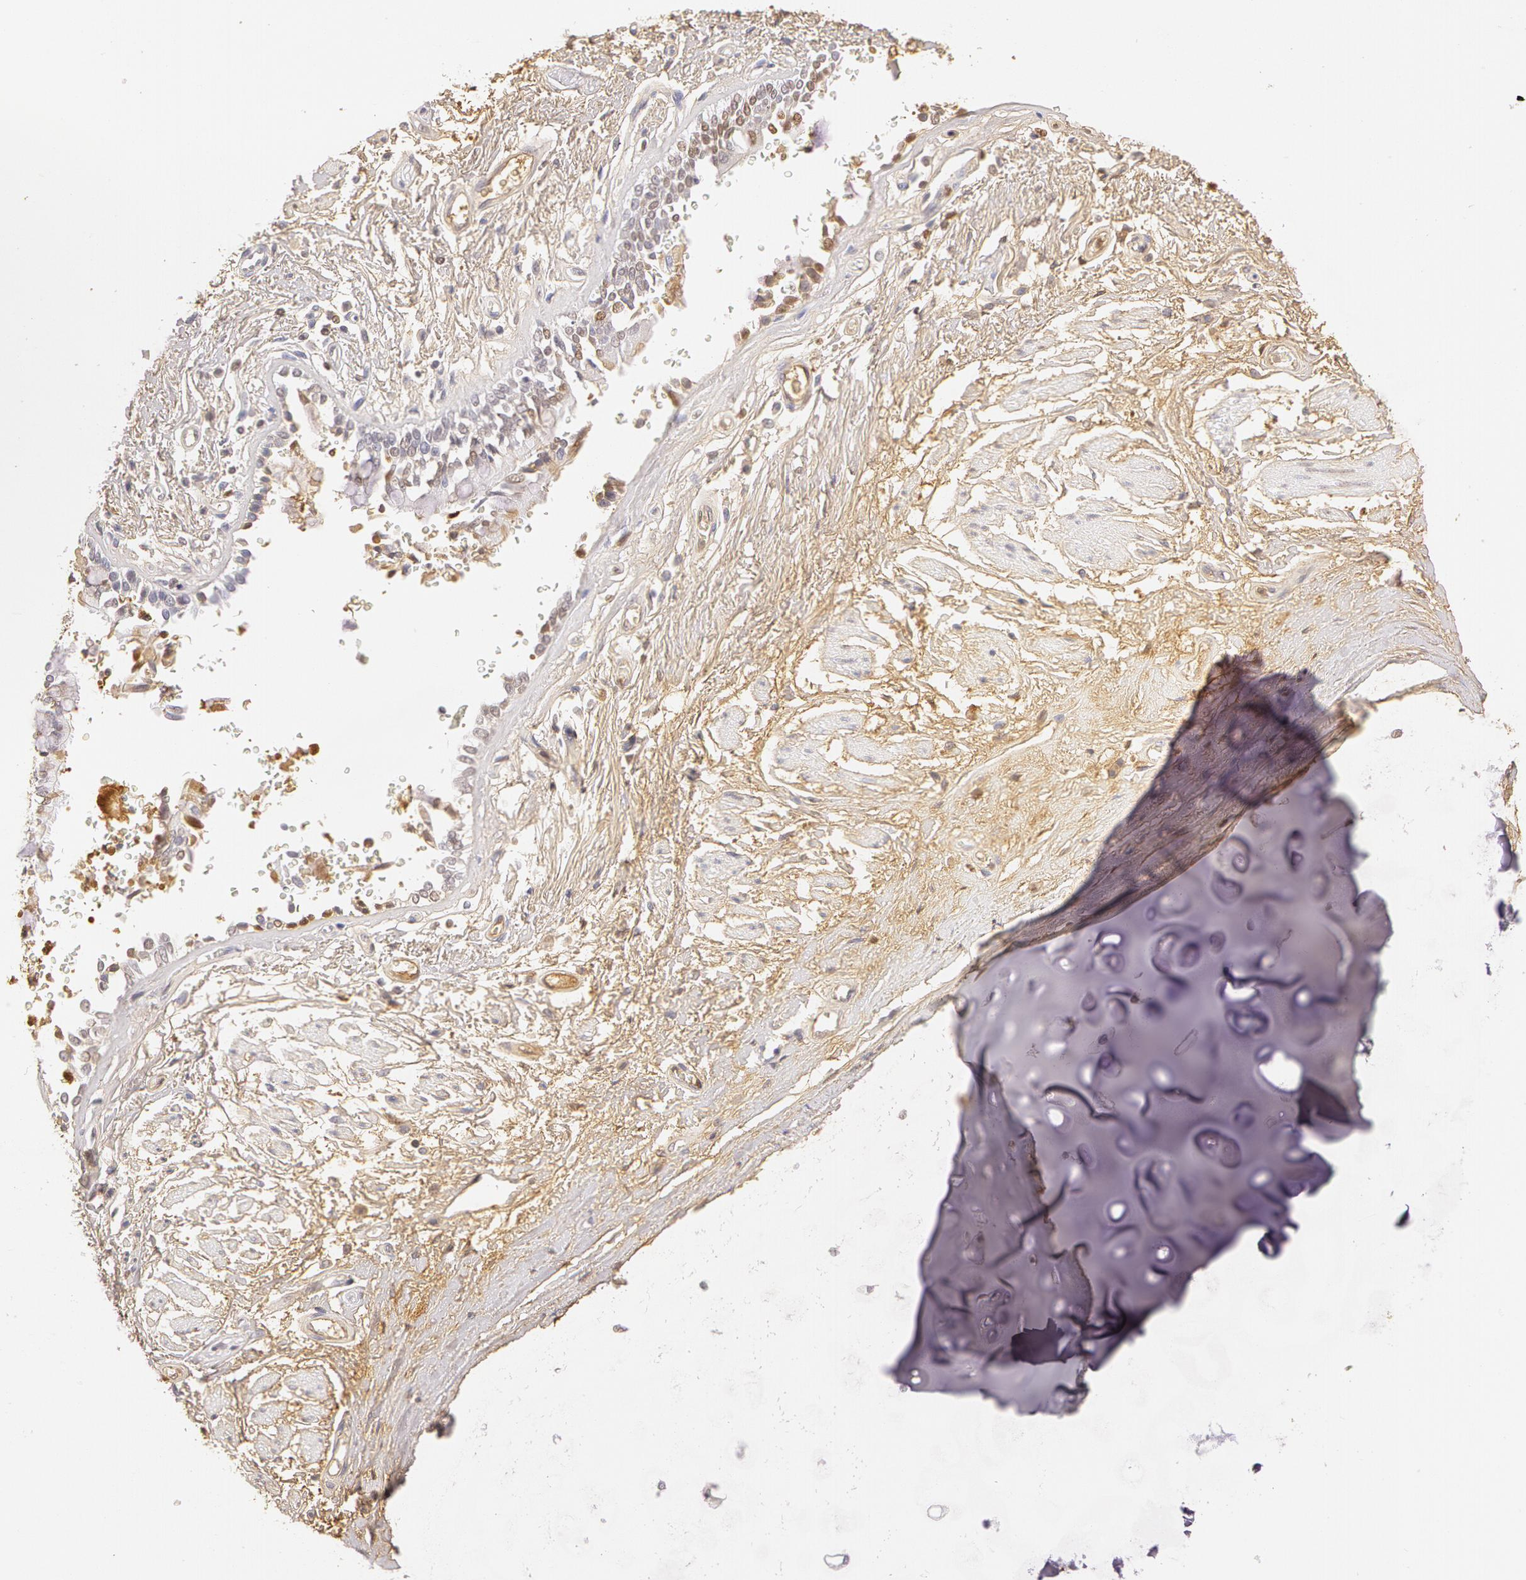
{"staining": {"intensity": "weak", "quantity": "25%-75%", "location": "cytoplasmic/membranous"}, "tissue": "adipose tissue", "cell_type": "Adipocytes", "image_type": "normal", "snomed": [{"axis": "morphology", "description": "Normal tissue, NOS"}, {"axis": "topography", "description": "Cartilage tissue"}, {"axis": "topography", "description": "Lung"}], "caption": "An immunohistochemistry histopathology image of unremarkable tissue is shown. Protein staining in brown labels weak cytoplasmic/membranous positivity in adipose tissue within adipocytes.", "gene": "AHSG", "patient": {"sex": "male", "age": 65}}